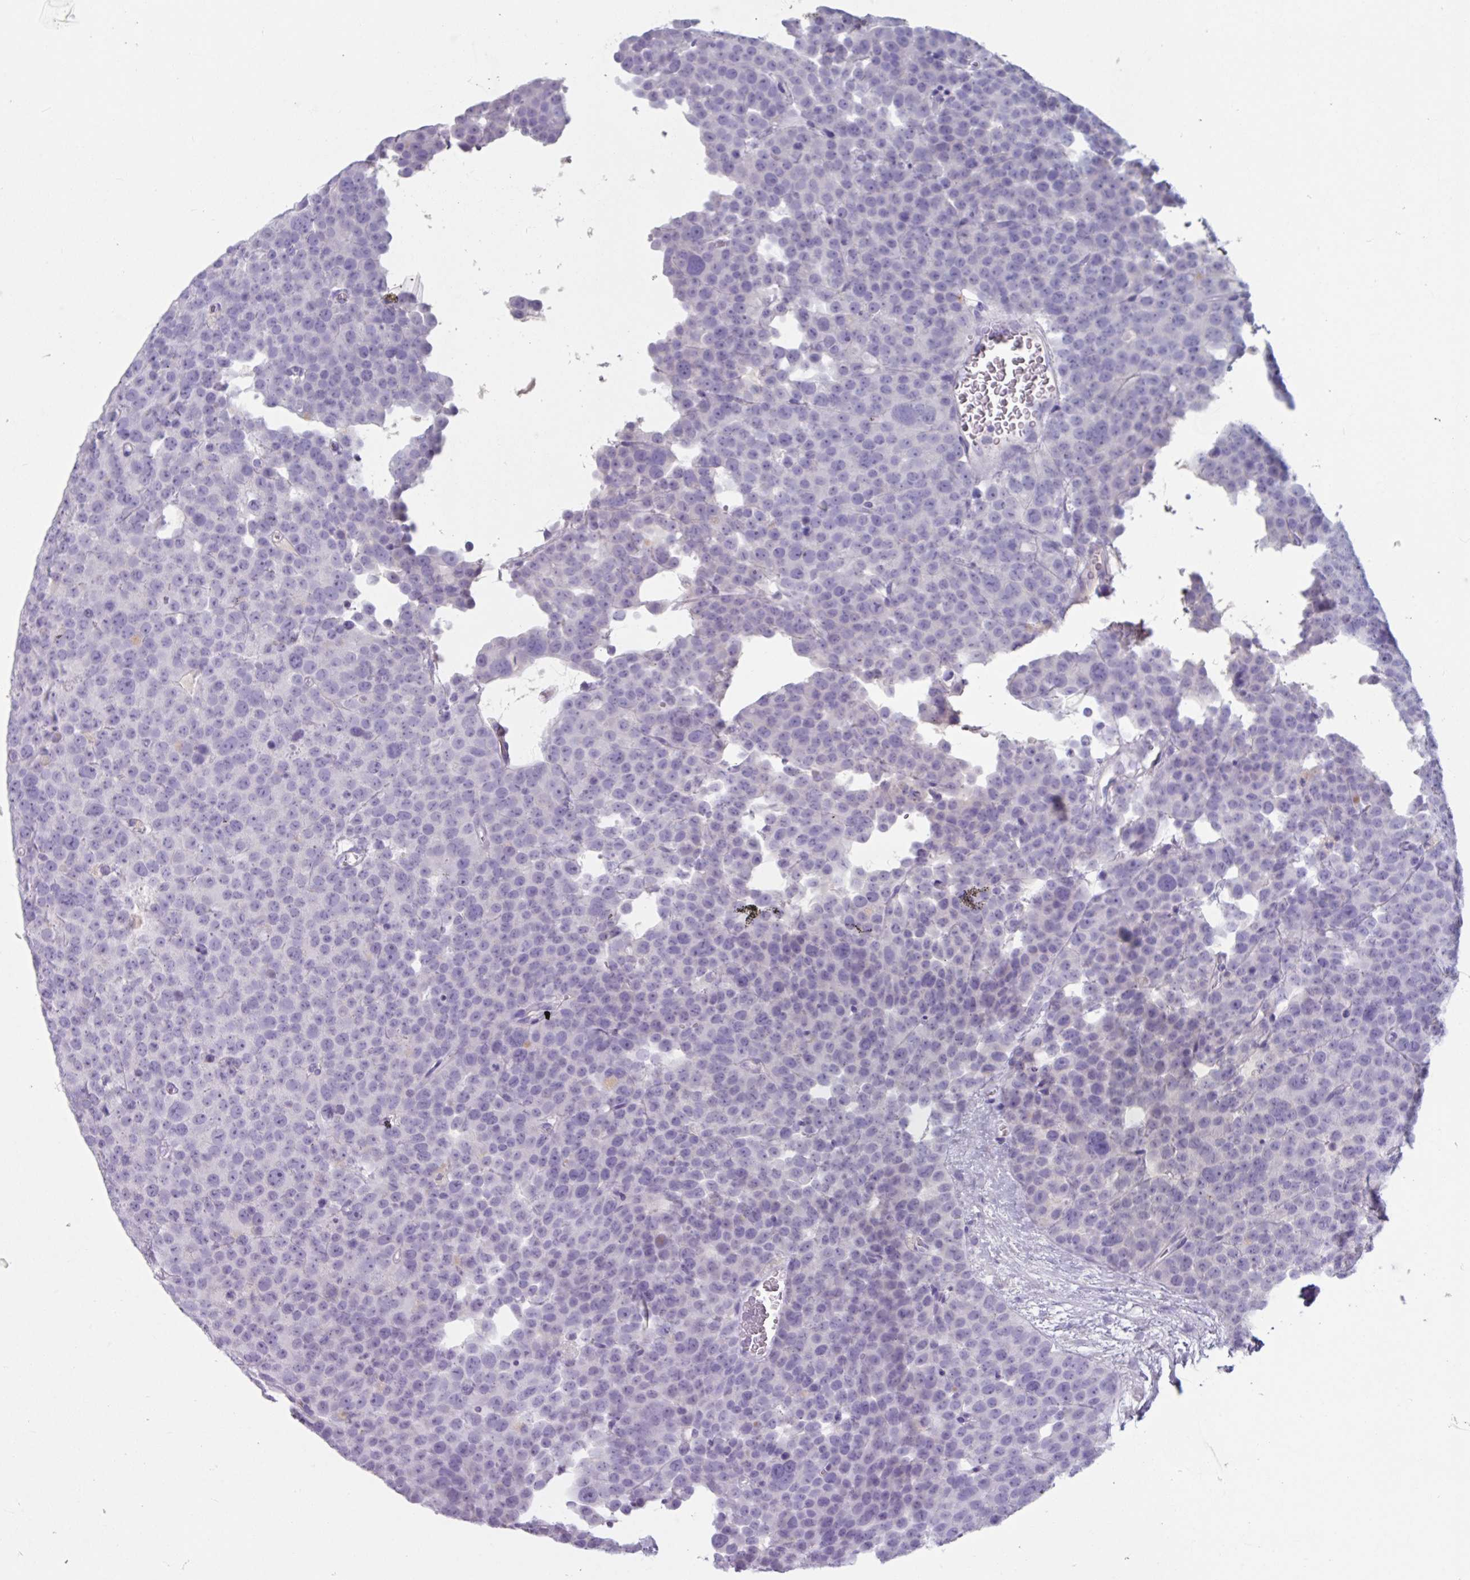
{"staining": {"intensity": "negative", "quantity": "none", "location": "none"}, "tissue": "testis cancer", "cell_type": "Tumor cells", "image_type": "cancer", "snomed": [{"axis": "morphology", "description": "Seminoma, NOS"}, {"axis": "topography", "description": "Testis"}], "caption": "Tumor cells are negative for brown protein staining in testis cancer (seminoma).", "gene": "OR2T10", "patient": {"sex": "male", "age": 71}}